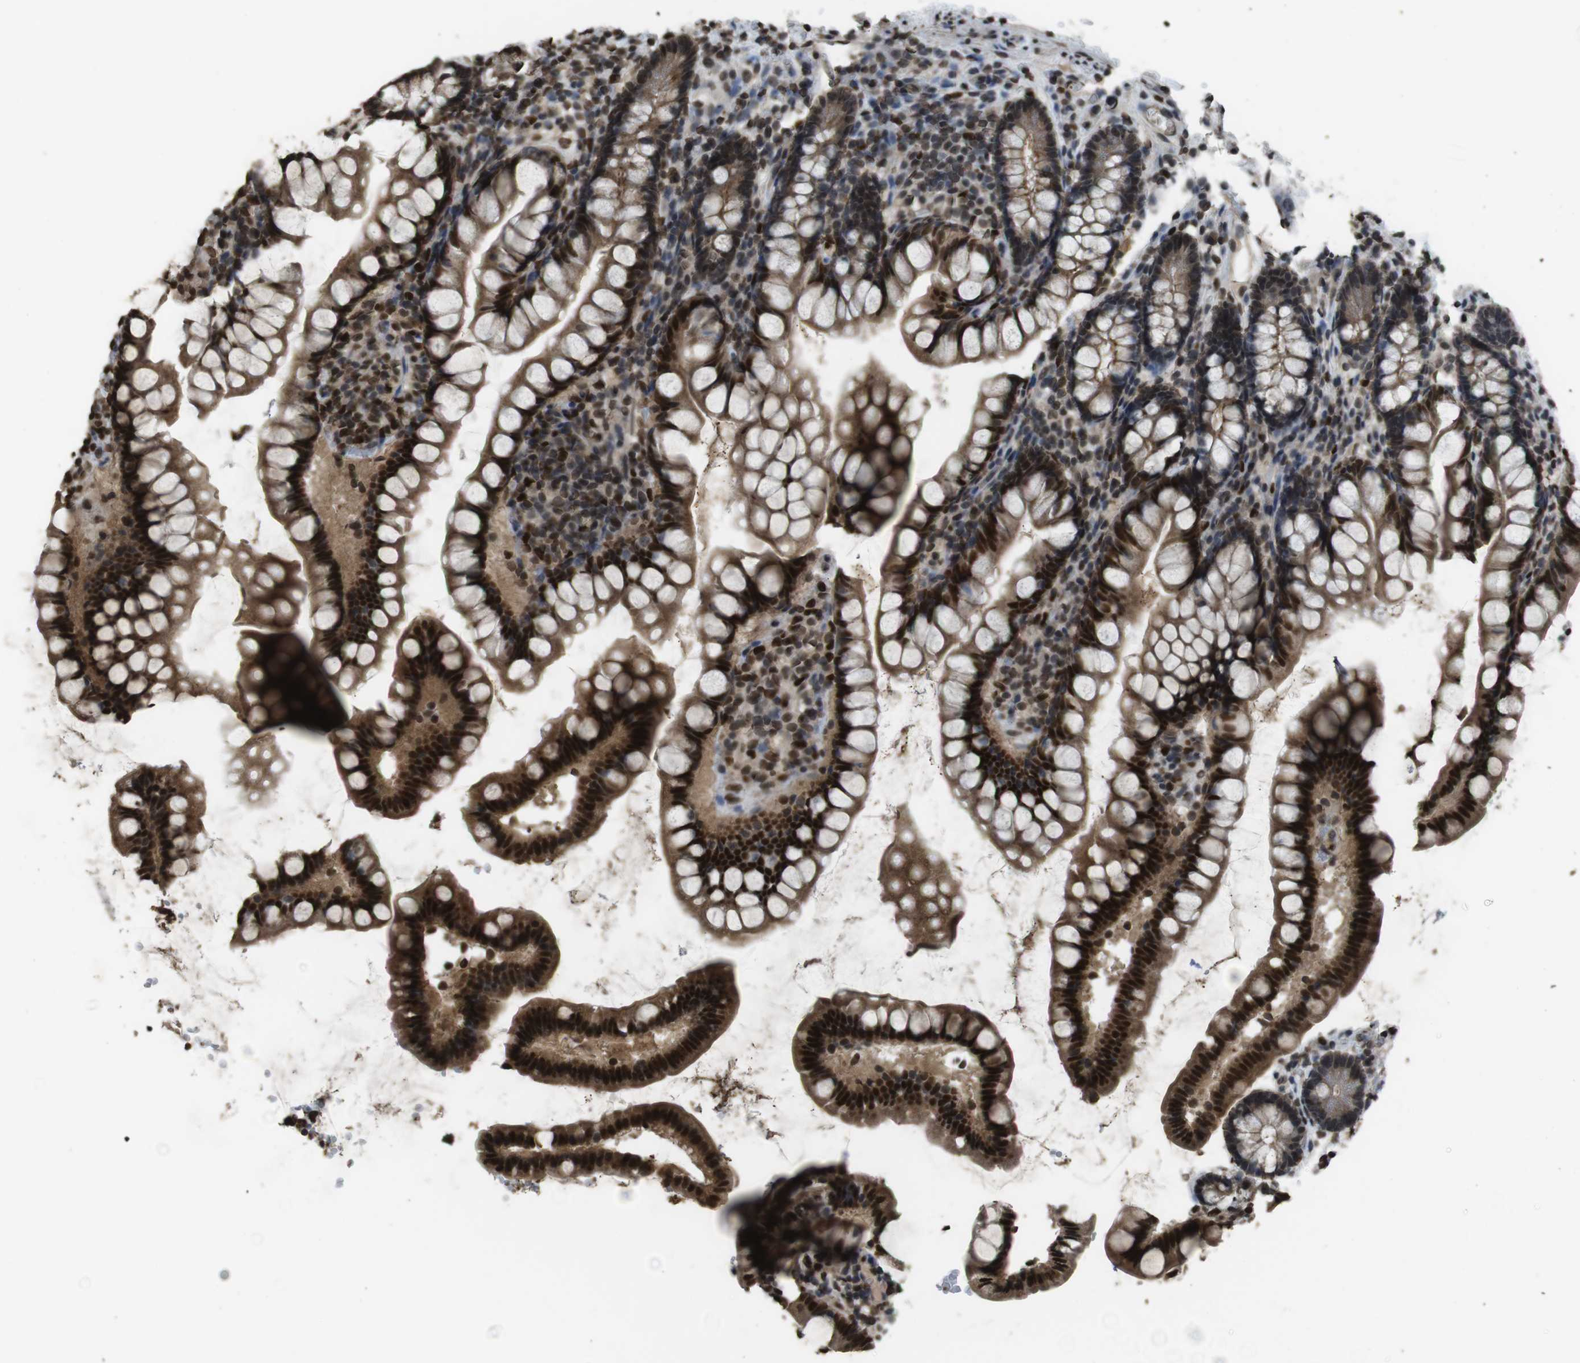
{"staining": {"intensity": "strong", "quantity": ">75%", "location": "cytoplasmic/membranous,nuclear"}, "tissue": "small intestine", "cell_type": "Glandular cells", "image_type": "normal", "snomed": [{"axis": "morphology", "description": "Normal tissue, NOS"}, {"axis": "topography", "description": "Small intestine"}], "caption": "This is an image of immunohistochemistry (IHC) staining of unremarkable small intestine, which shows strong expression in the cytoplasmic/membranous,nuclear of glandular cells.", "gene": "MAF", "patient": {"sex": "female", "age": 84}}